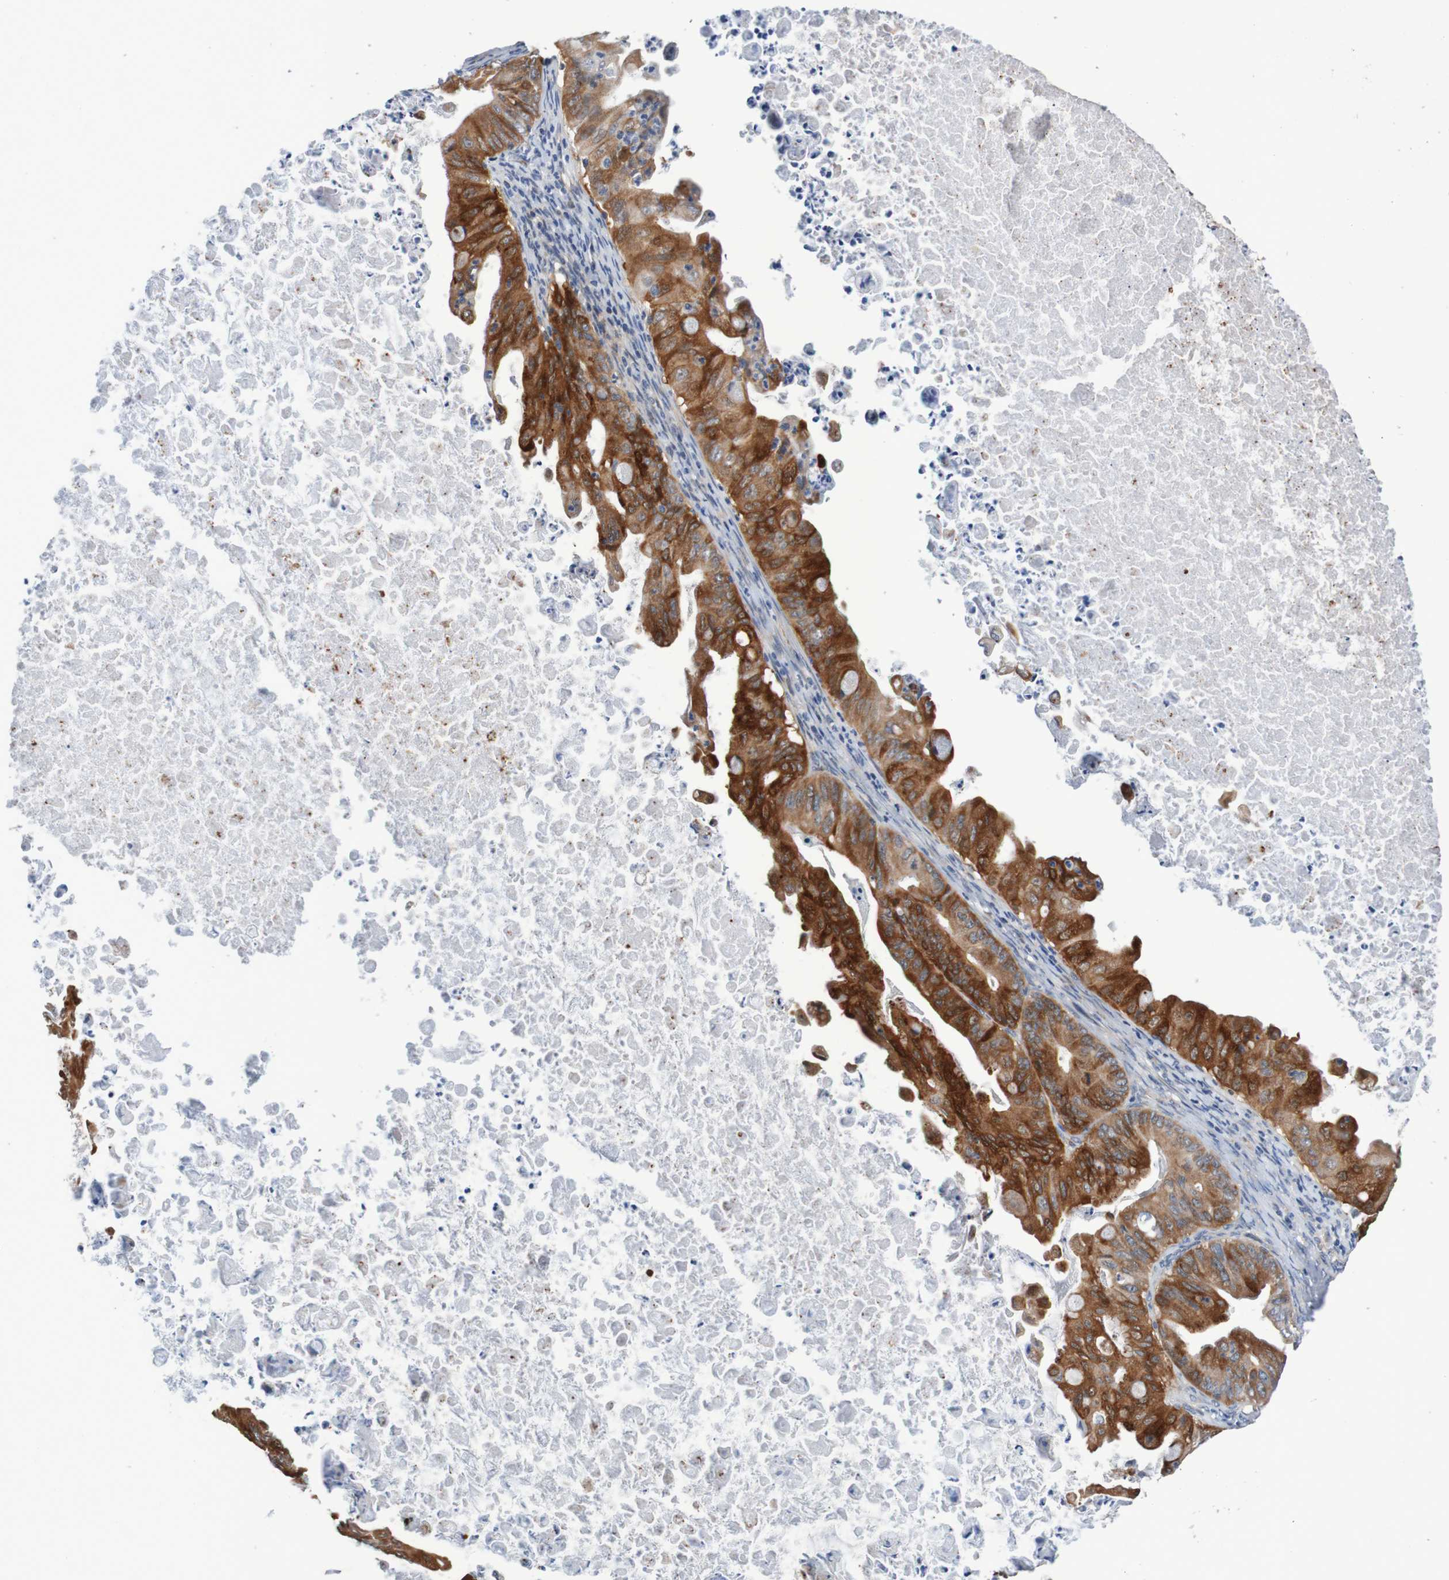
{"staining": {"intensity": "strong", "quantity": ">75%", "location": "cytoplasmic/membranous"}, "tissue": "ovarian cancer", "cell_type": "Tumor cells", "image_type": "cancer", "snomed": [{"axis": "morphology", "description": "Cystadenocarcinoma, mucinous, NOS"}, {"axis": "topography", "description": "Ovary"}], "caption": "Tumor cells exhibit high levels of strong cytoplasmic/membranous expression in approximately >75% of cells in mucinous cystadenocarcinoma (ovarian). (DAB (3,3'-diaminobenzidine) = brown stain, brightfield microscopy at high magnification).", "gene": "CPED1", "patient": {"sex": "female", "age": 37}}